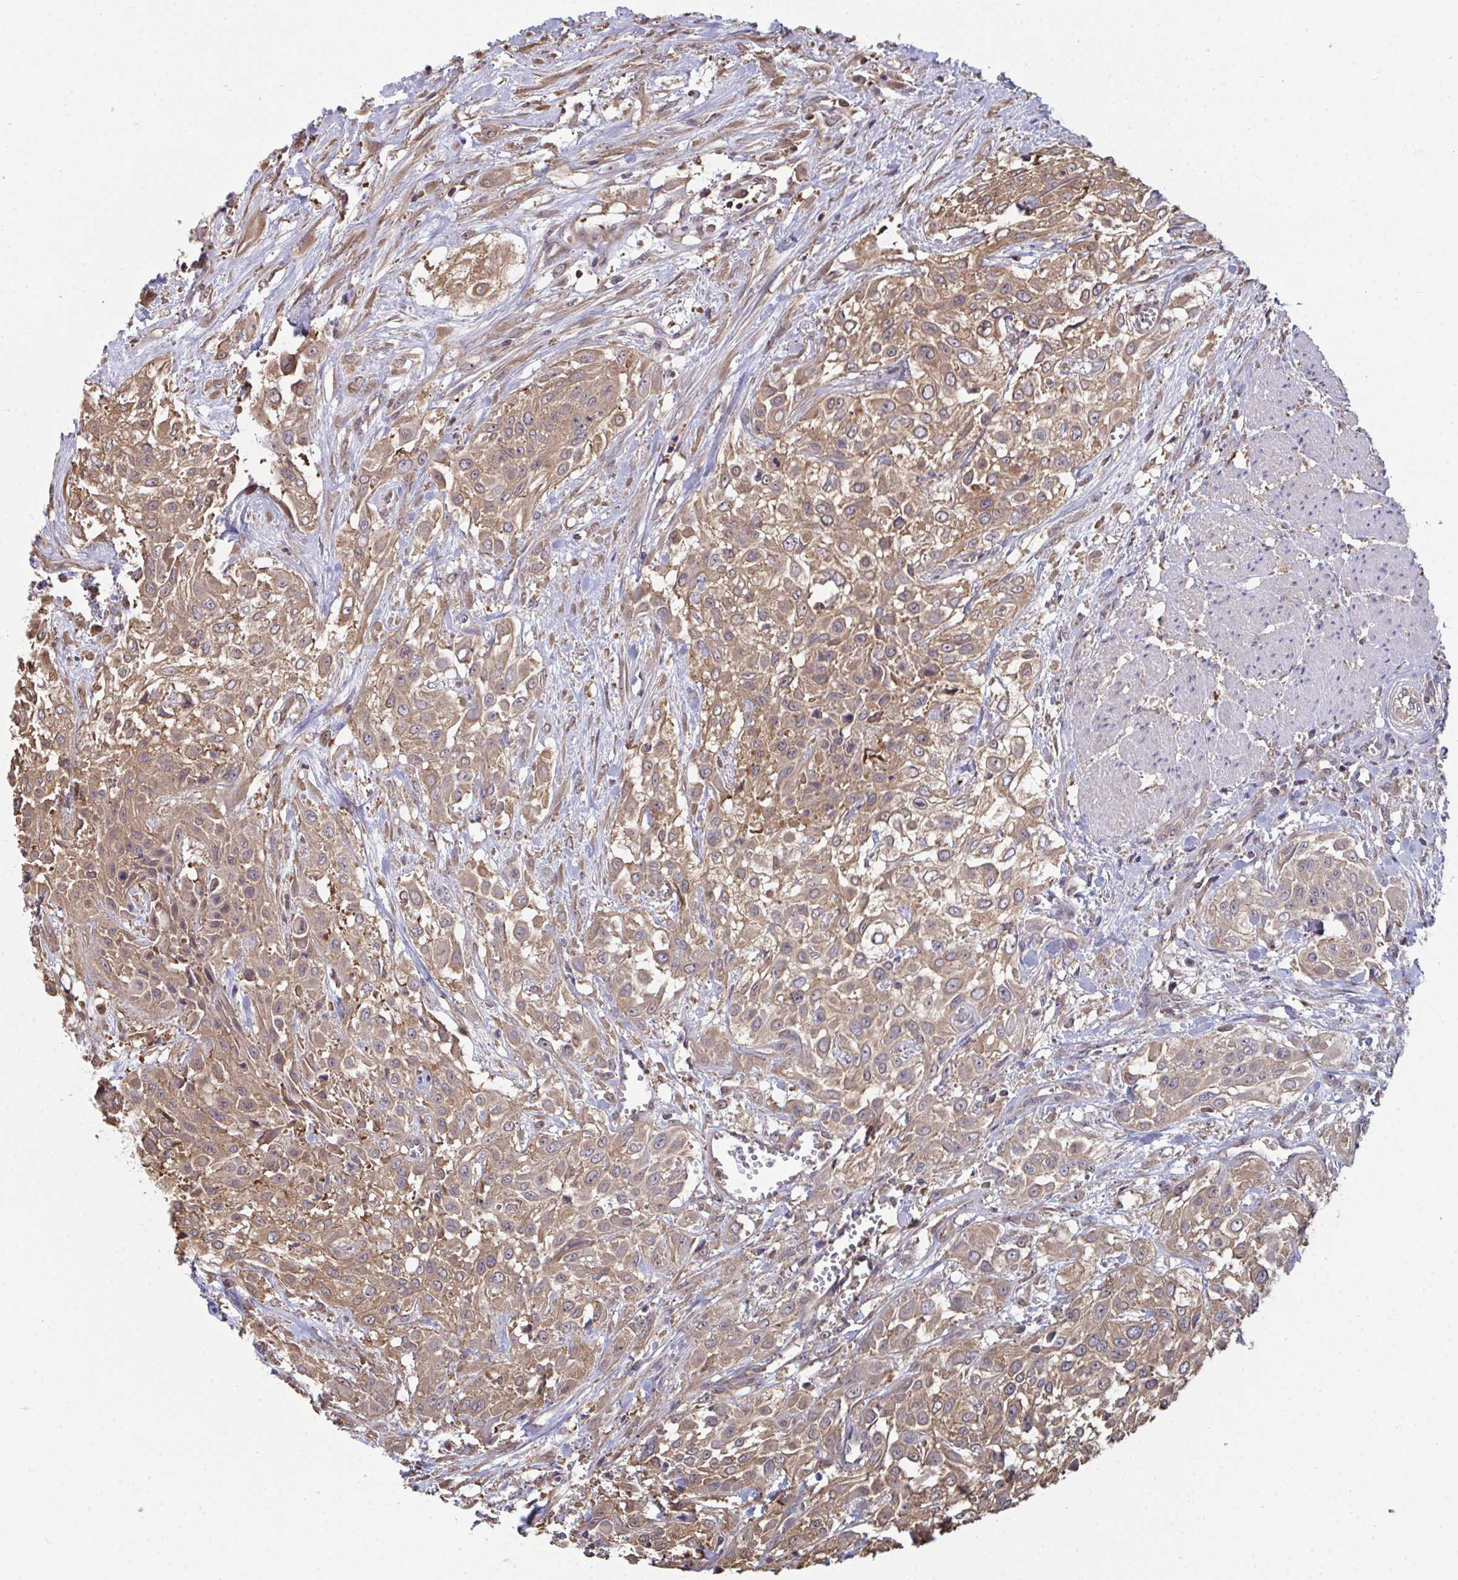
{"staining": {"intensity": "moderate", "quantity": ">75%", "location": "cytoplasmic/membranous"}, "tissue": "urothelial cancer", "cell_type": "Tumor cells", "image_type": "cancer", "snomed": [{"axis": "morphology", "description": "Urothelial carcinoma, High grade"}, {"axis": "topography", "description": "Urinary bladder"}], "caption": "Immunohistochemistry (DAB (3,3'-diaminobenzidine)) staining of human urothelial cancer demonstrates moderate cytoplasmic/membranous protein expression in about >75% of tumor cells. (brown staining indicates protein expression, while blue staining denotes nuclei).", "gene": "TTC9C", "patient": {"sex": "male", "age": 57}}